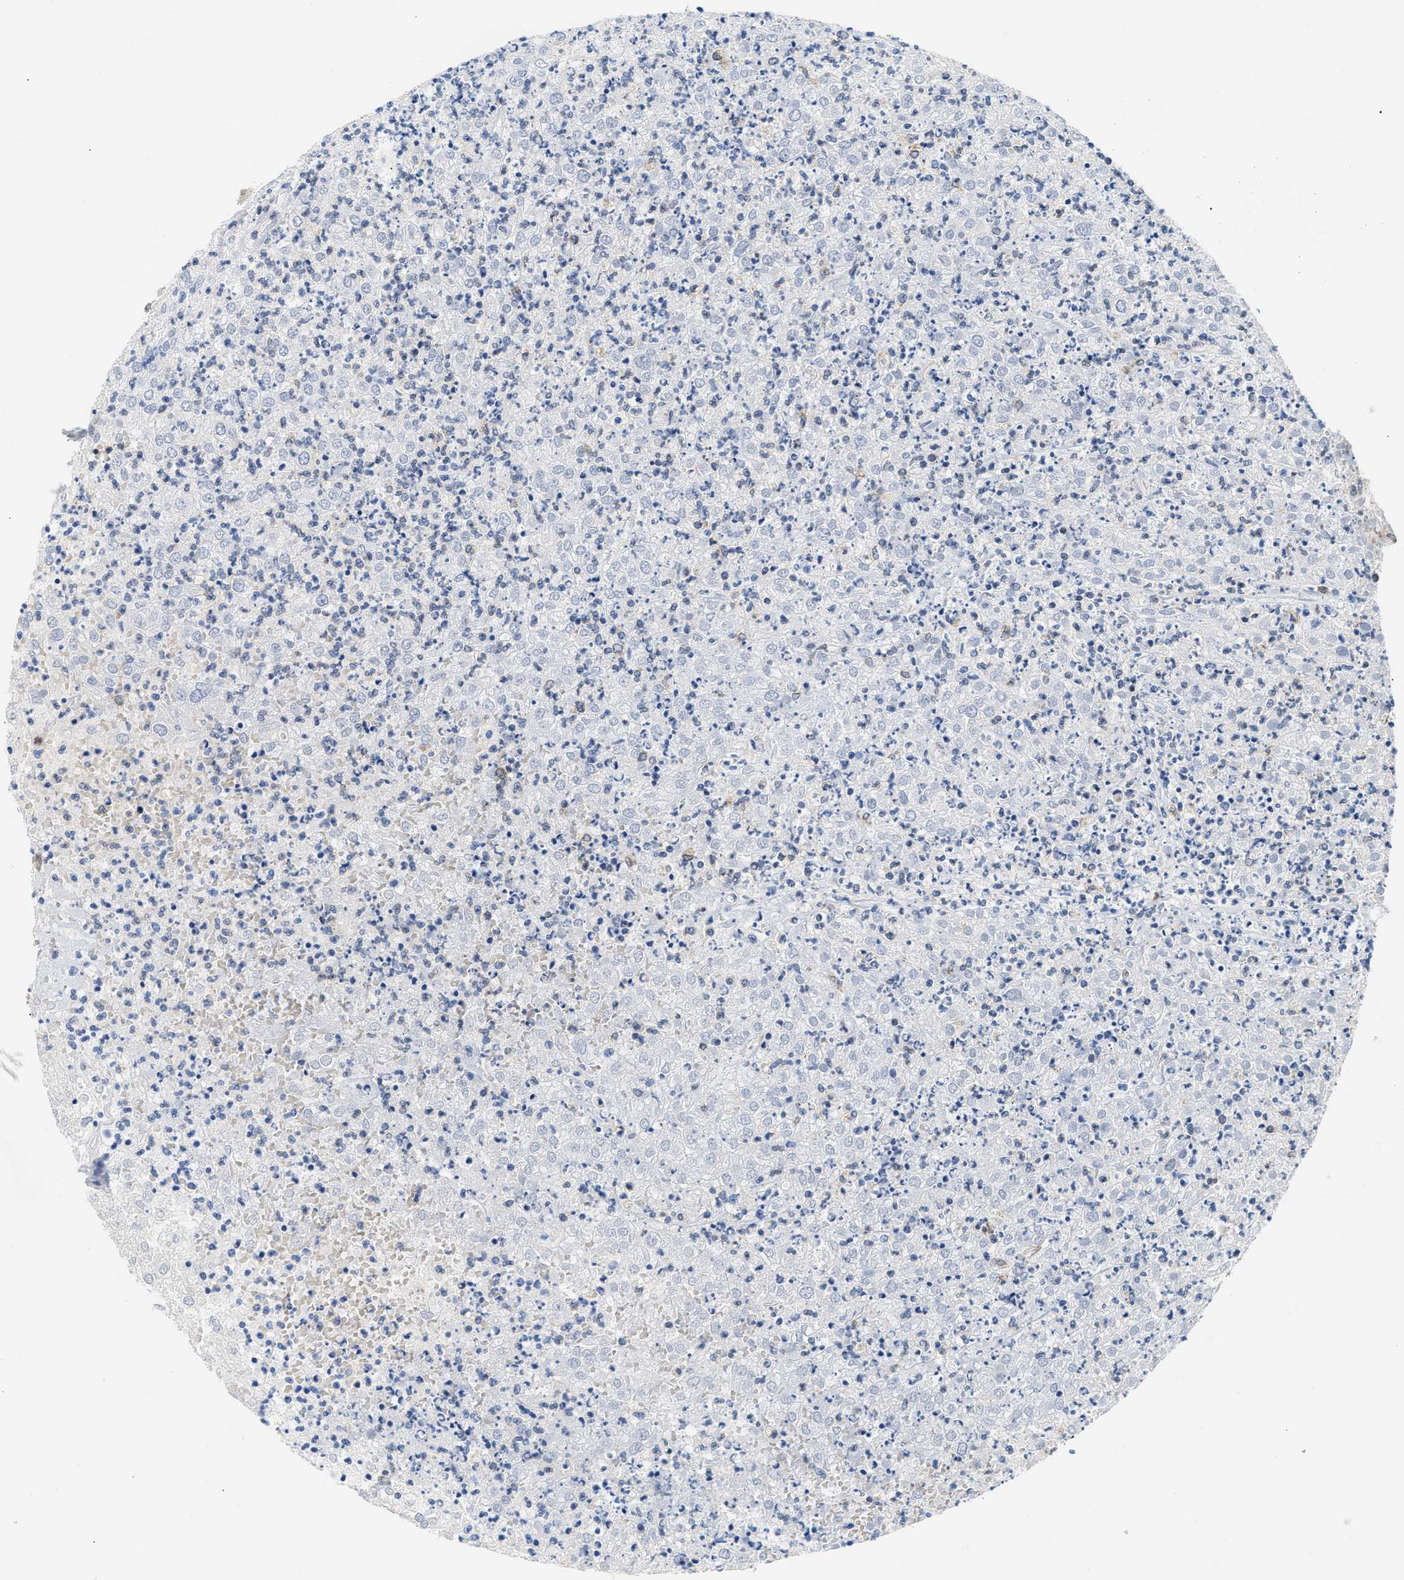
{"staining": {"intensity": "negative", "quantity": "none", "location": "none"}, "tissue": "renal cancer", "cell_type": "Tumor cells", "image_type": "cancer", "snomed": [{"axis": "morphology", "description": "Adenocarcinoma, NOS"}, {"axis": "topography", "description": "Kidney"}], "caption": "This is an immunohistochemistry histopathology image of renal cancer. There is no staining in tumor cells.", "gene": "HDHD3", "patient": {"sex": "female", "age": 54}}